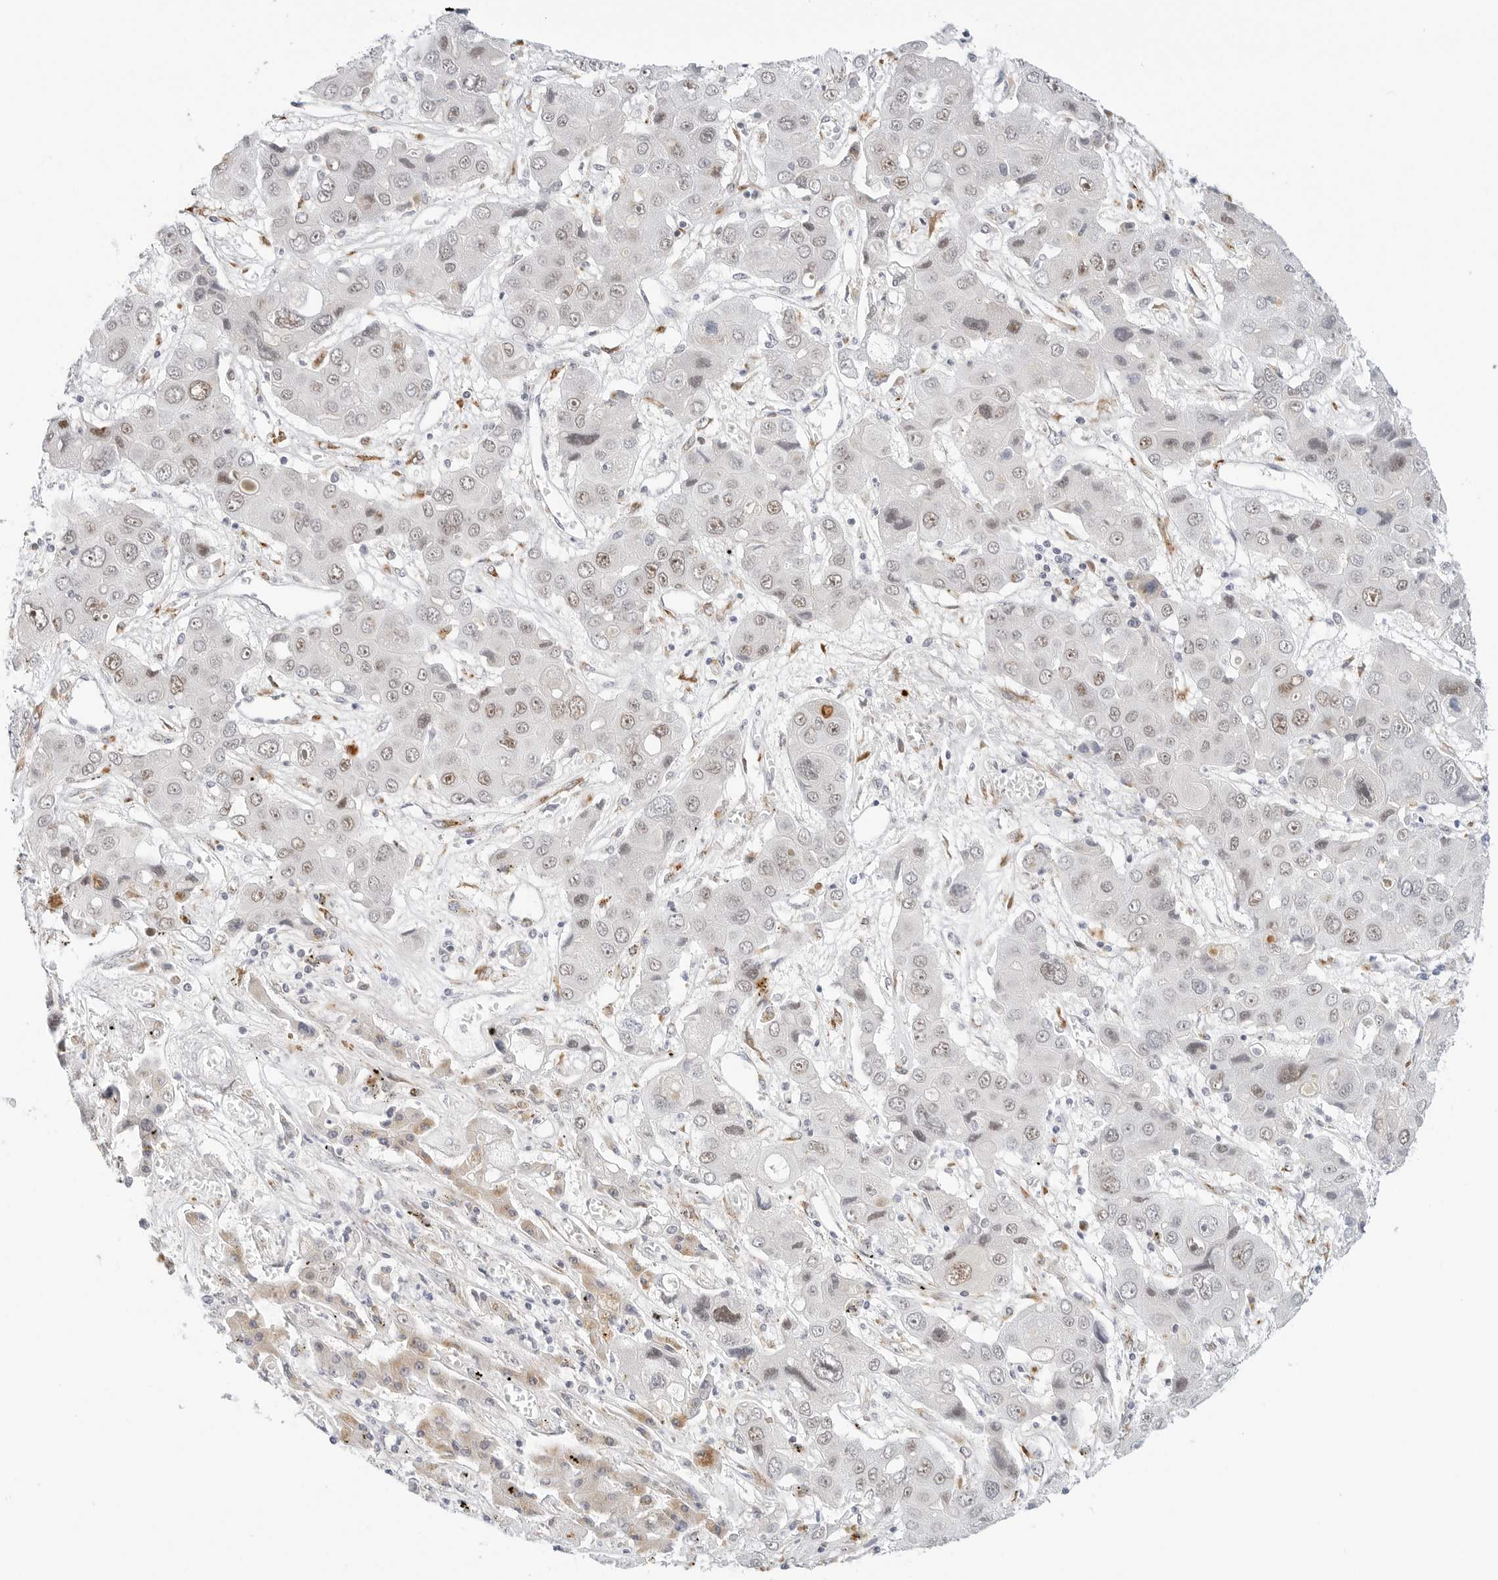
{"staining": {"intensity": "moderate", "quantity": "<25%", "location": "nuclear"}, "tissue": "liver cancer", "cell_type": "Tumor cells", "image_type": "cancer", "snomed": [{"axis": "morphology", "description": "Cholangiocarcinoma"}, {"axis": "topography", "description": "Liver"}], "caption": "The micrograph shows staining of liver cancer, revealing moderate nuclear protein positivity (brown color) within tumor cells.", "gene": "TSEN2", "patient": {"sex": "male", "age": 67}}